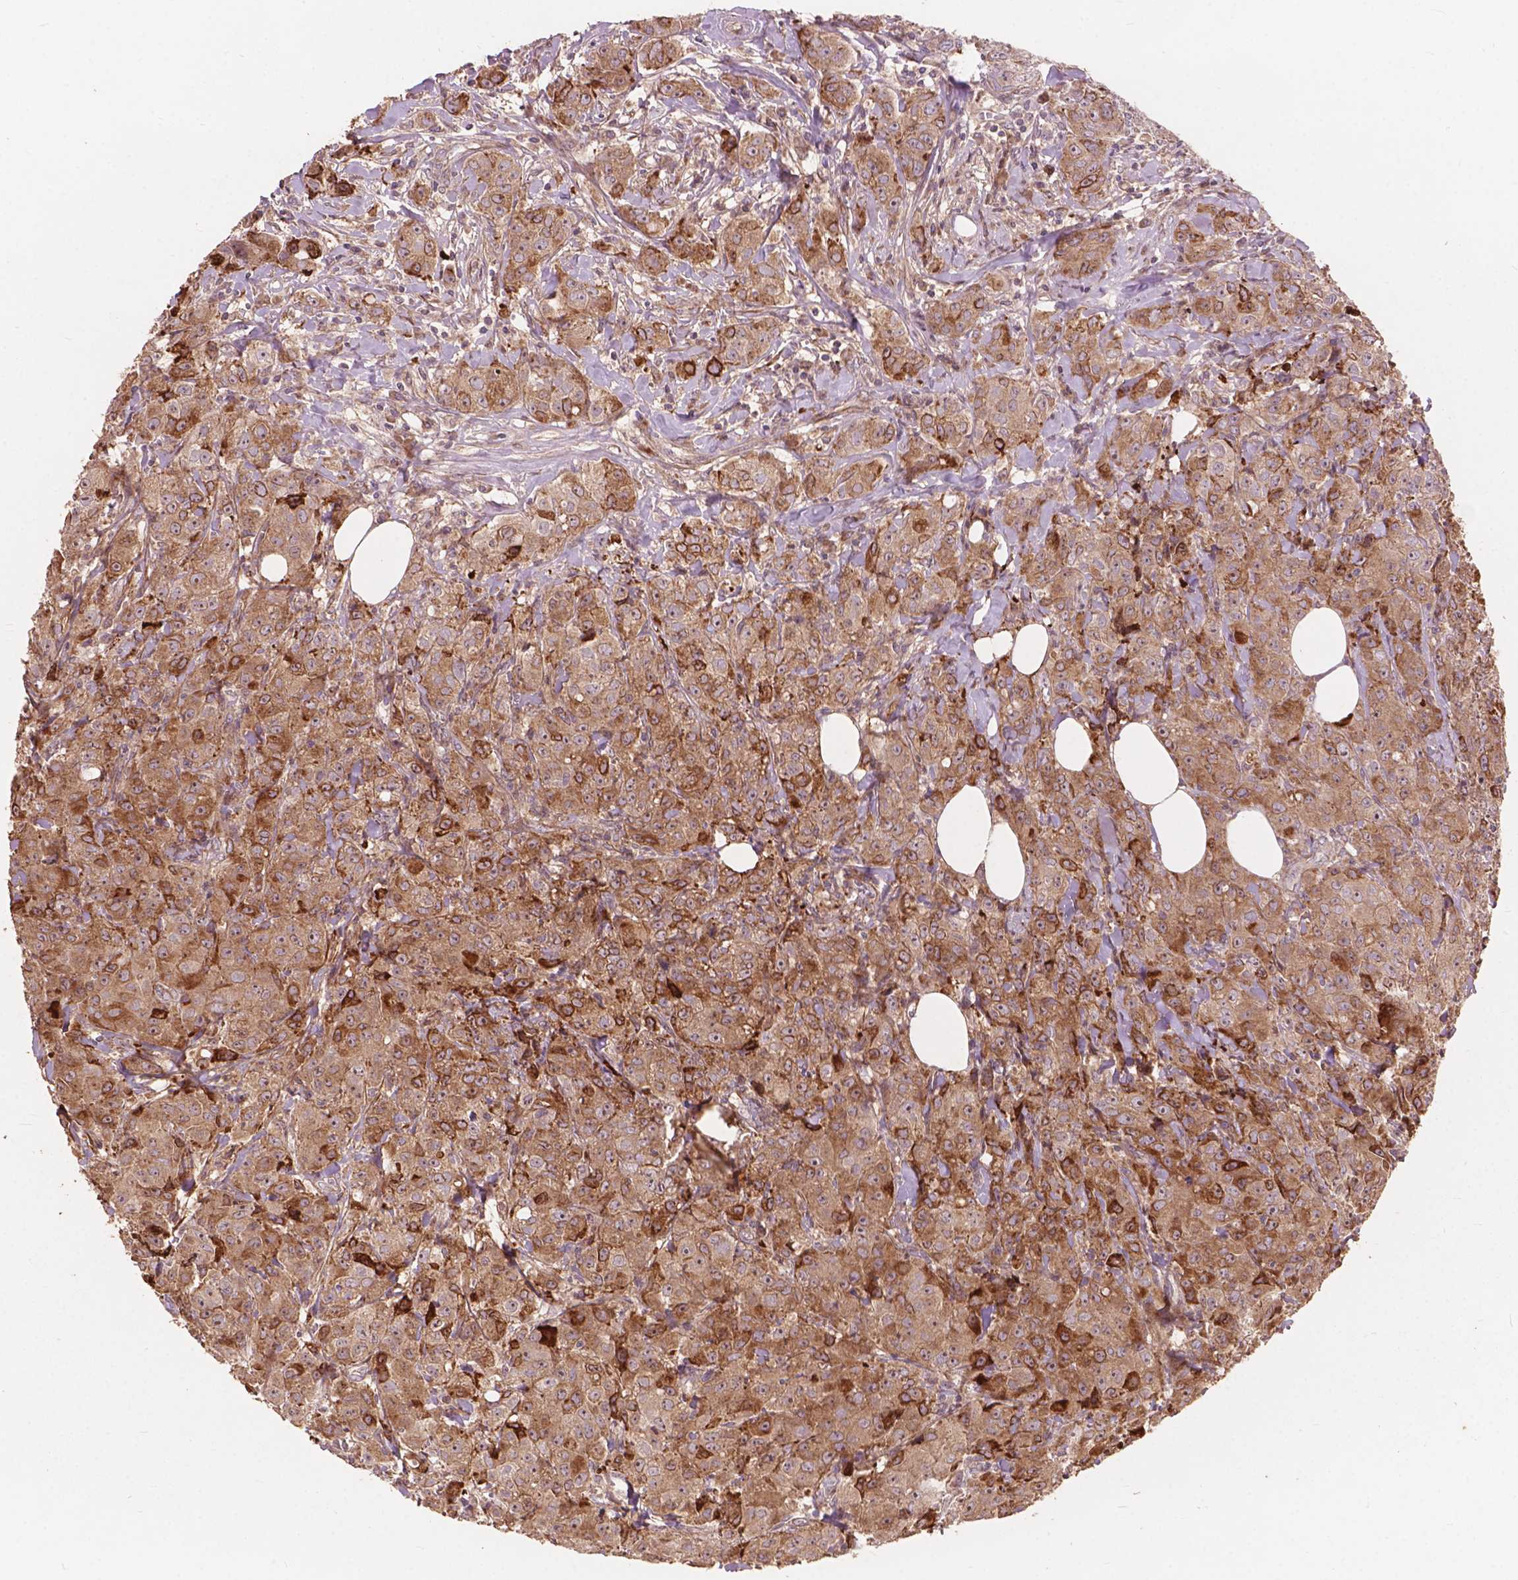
{"staining": {"intensity": "moderate", "quantity": ">75%", "location": "cytoplasmic/membranous"}, "tissue": "breast cancer", "cell_type": "Tumor cells", "image_type": "cancer", "snomed": [{"axis": "morphology", "description": "Duct carcinoma"}, {"axis": "topography", "description": "Breast"}], "caption": "A brown stain labels moderate cytoplasmic/membranous expression of a protein in breast invasive ductal carcinoma tumor cells.", "gene": "FNIP1", "patient": {"sex": "female", "age": 43}}